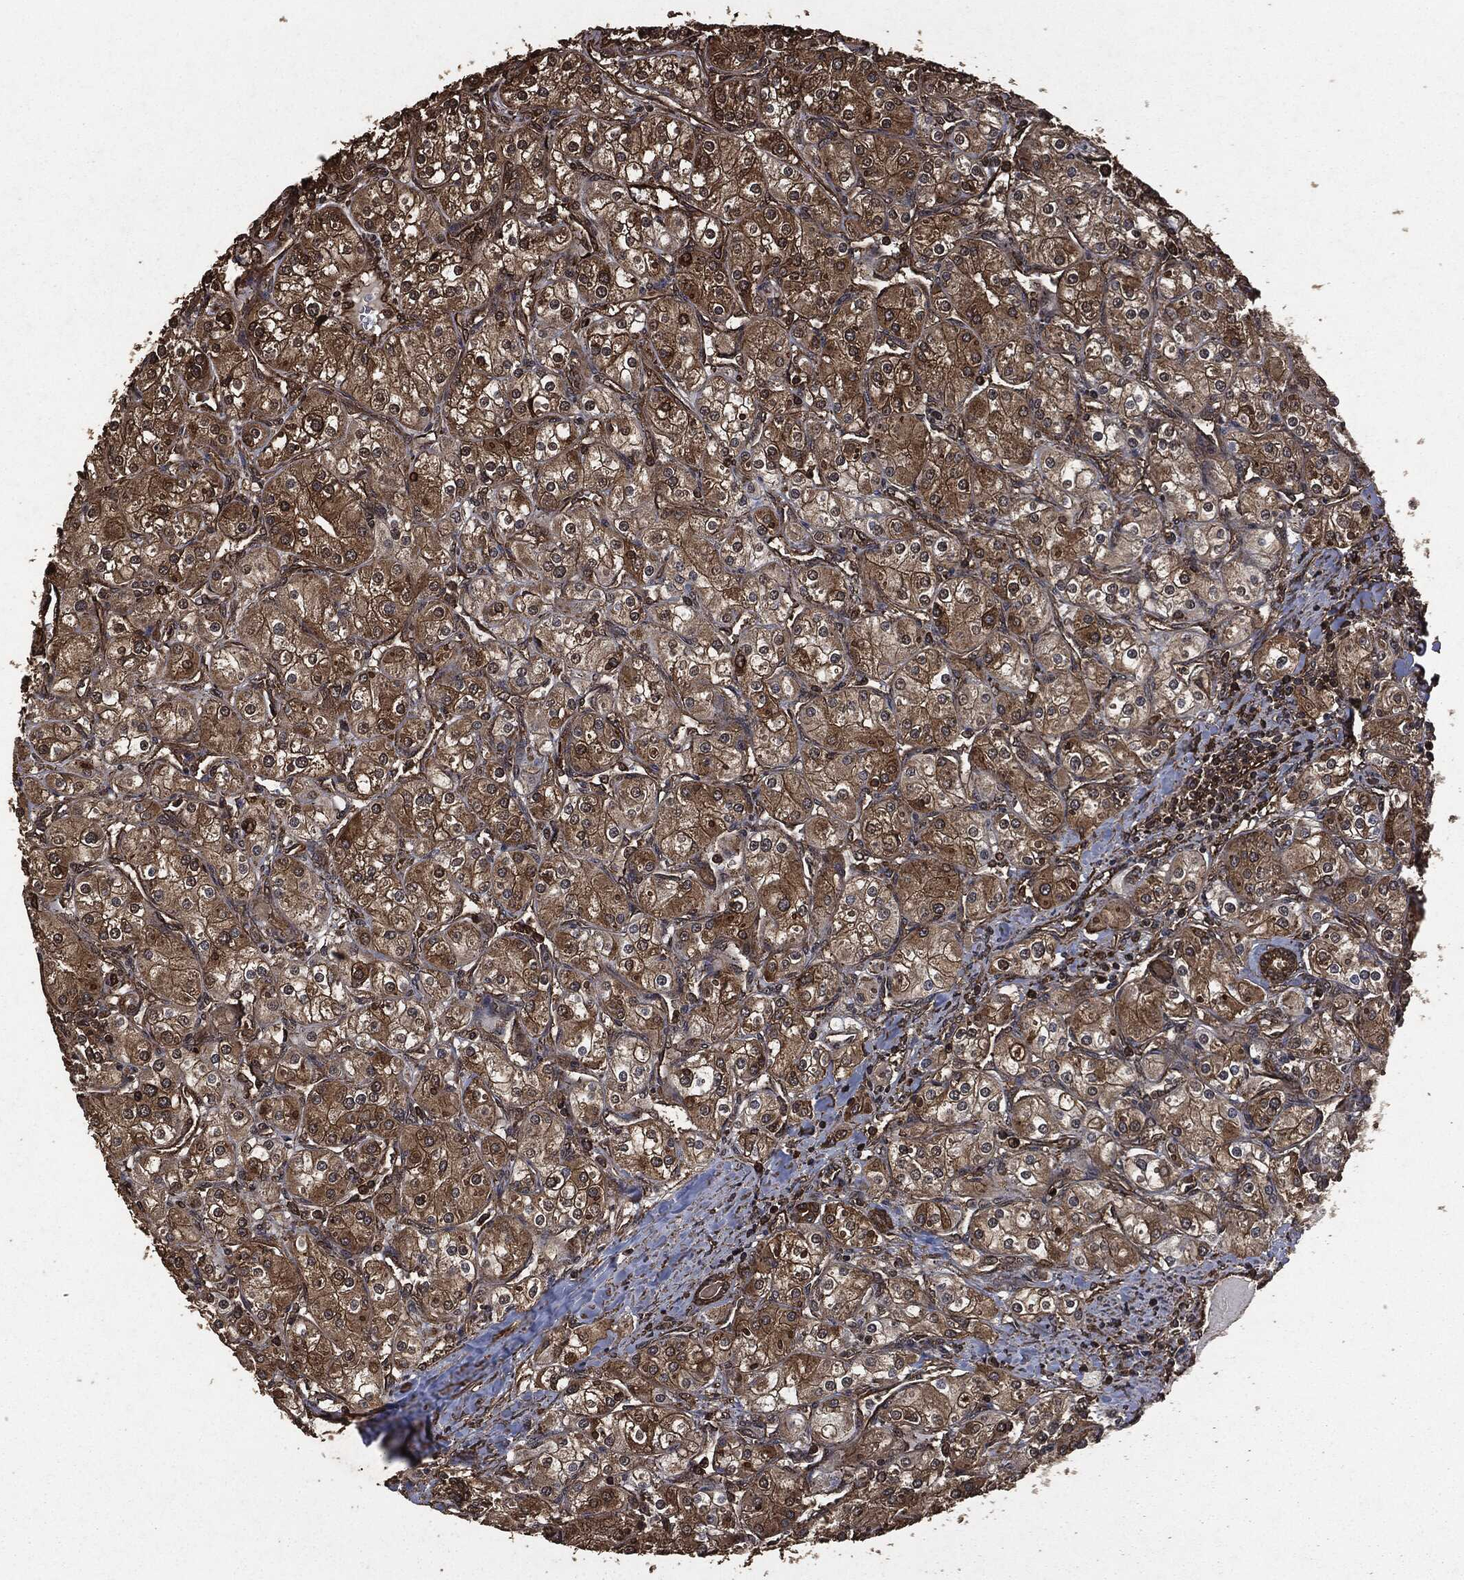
{"staining": {"intensity": "strong", "quantity": "<25%", "location": "cytoplasmic/membranous"}, "tissue": "renal cancer", "cell_type": "Tumor cells", "image_type": "cancer", "snomed": [{"axis": "morphology", "description": "Adenocarcinoma, NOS"}, {"axis": "topography", "description": "Kidney"}], "caption": "An image showing strong cytoplasmic/membranous positivity in approximately <25% of tumor cells in adenocarcinoma (renal), as visualized by brown immunohistochemical staining.", "gene": "HRAS", "patient": {"sex": "male", "age": 77}}